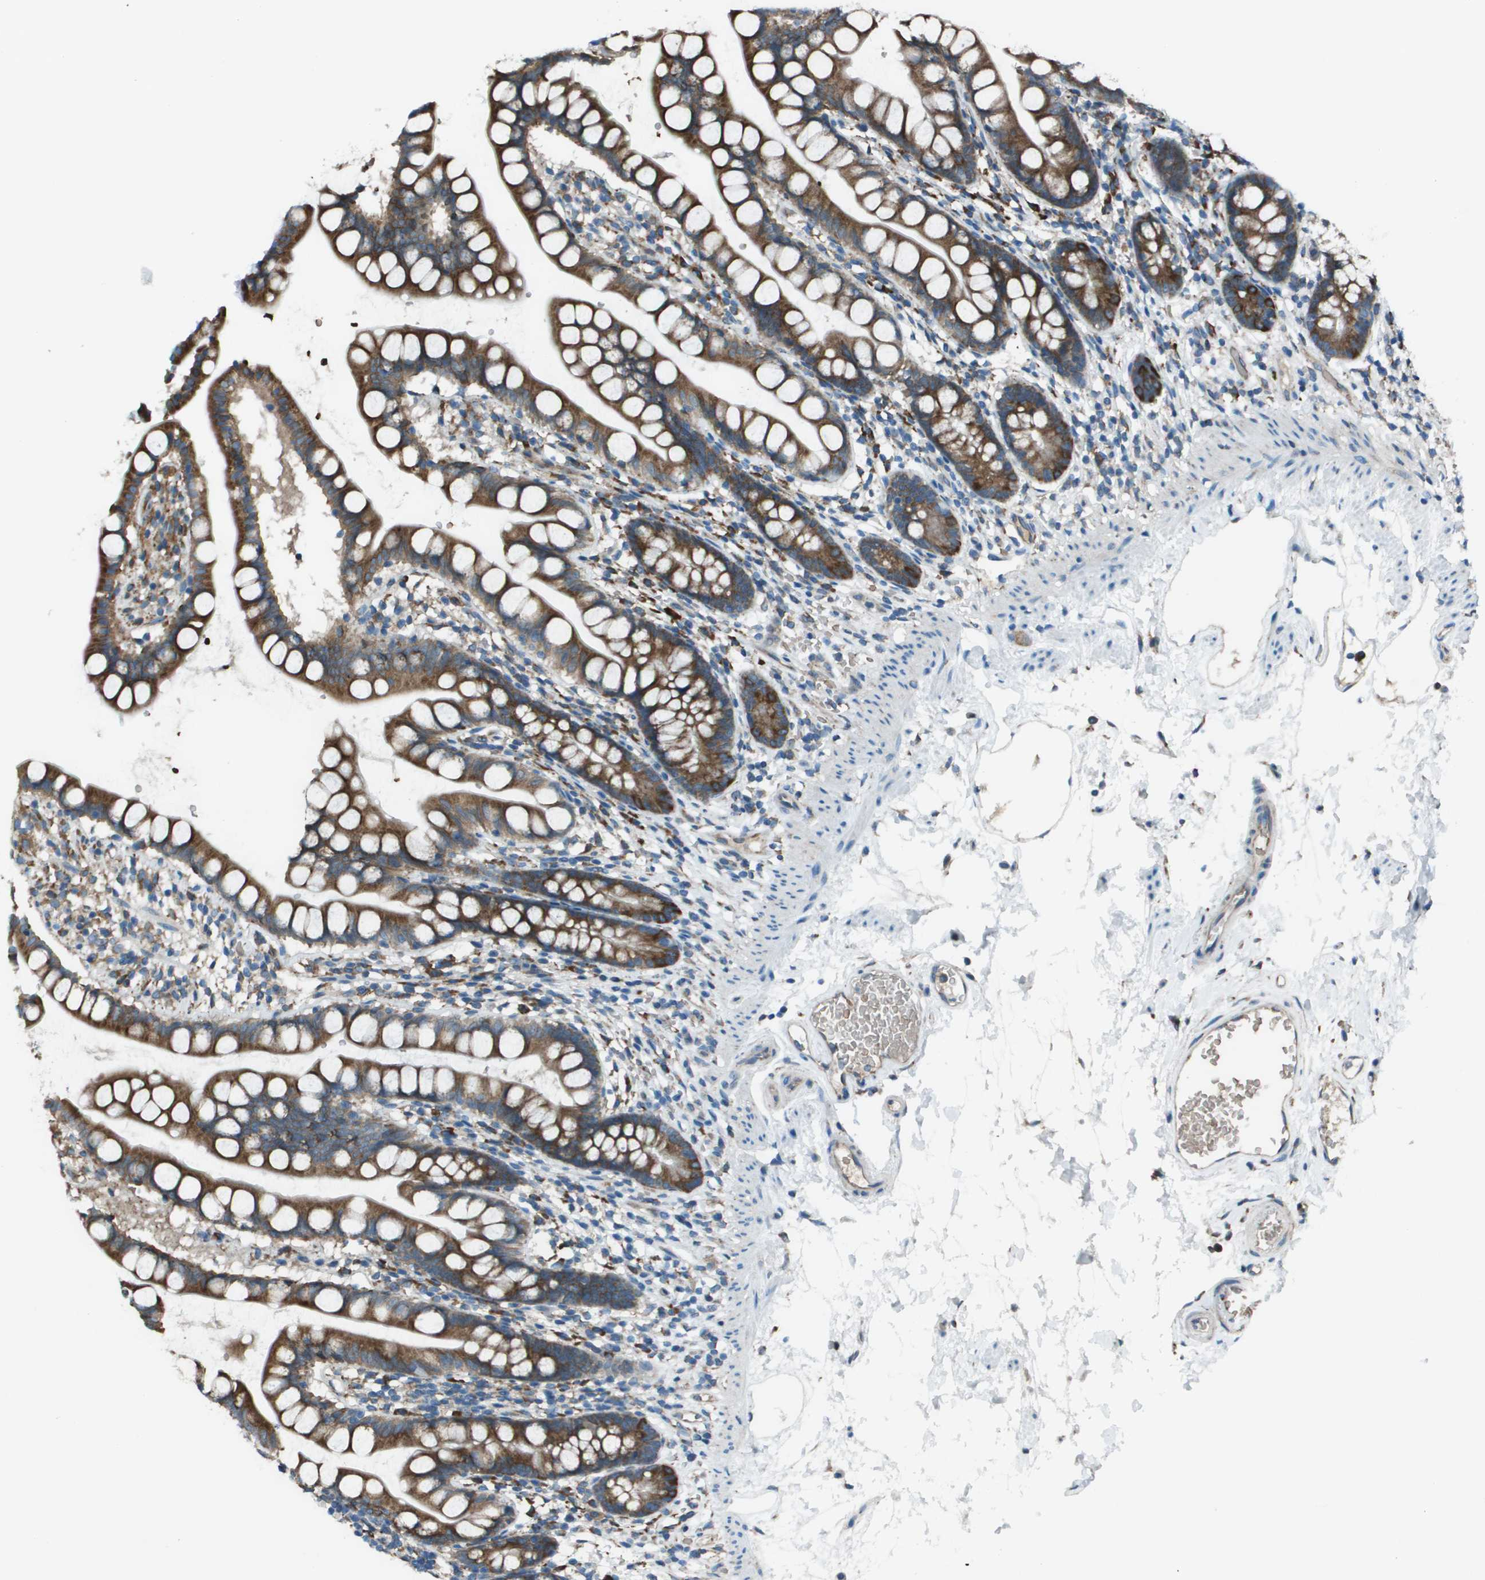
{"staining": {"intensity": "strong", "quantity": ">75%", "location": "cytoplasmic/membranous"}, "tissue": "small intestine", "cell_type": "Glandular cells", "image_type": "normal", "snomed": [{"axis": "morphology", "description": "Normal tissue, NOS"}, {"axis": "topography", "description": "Small intestine"}], "caption": "This micrograph exhibits immunohistochemistry (IHC) staining of benign small intestine, with high strong cytoplasmic/membranous positivity in about >75% of glandular cells.", "gene": "UTS2", "patient": {"sex": "female", "age": 84}}